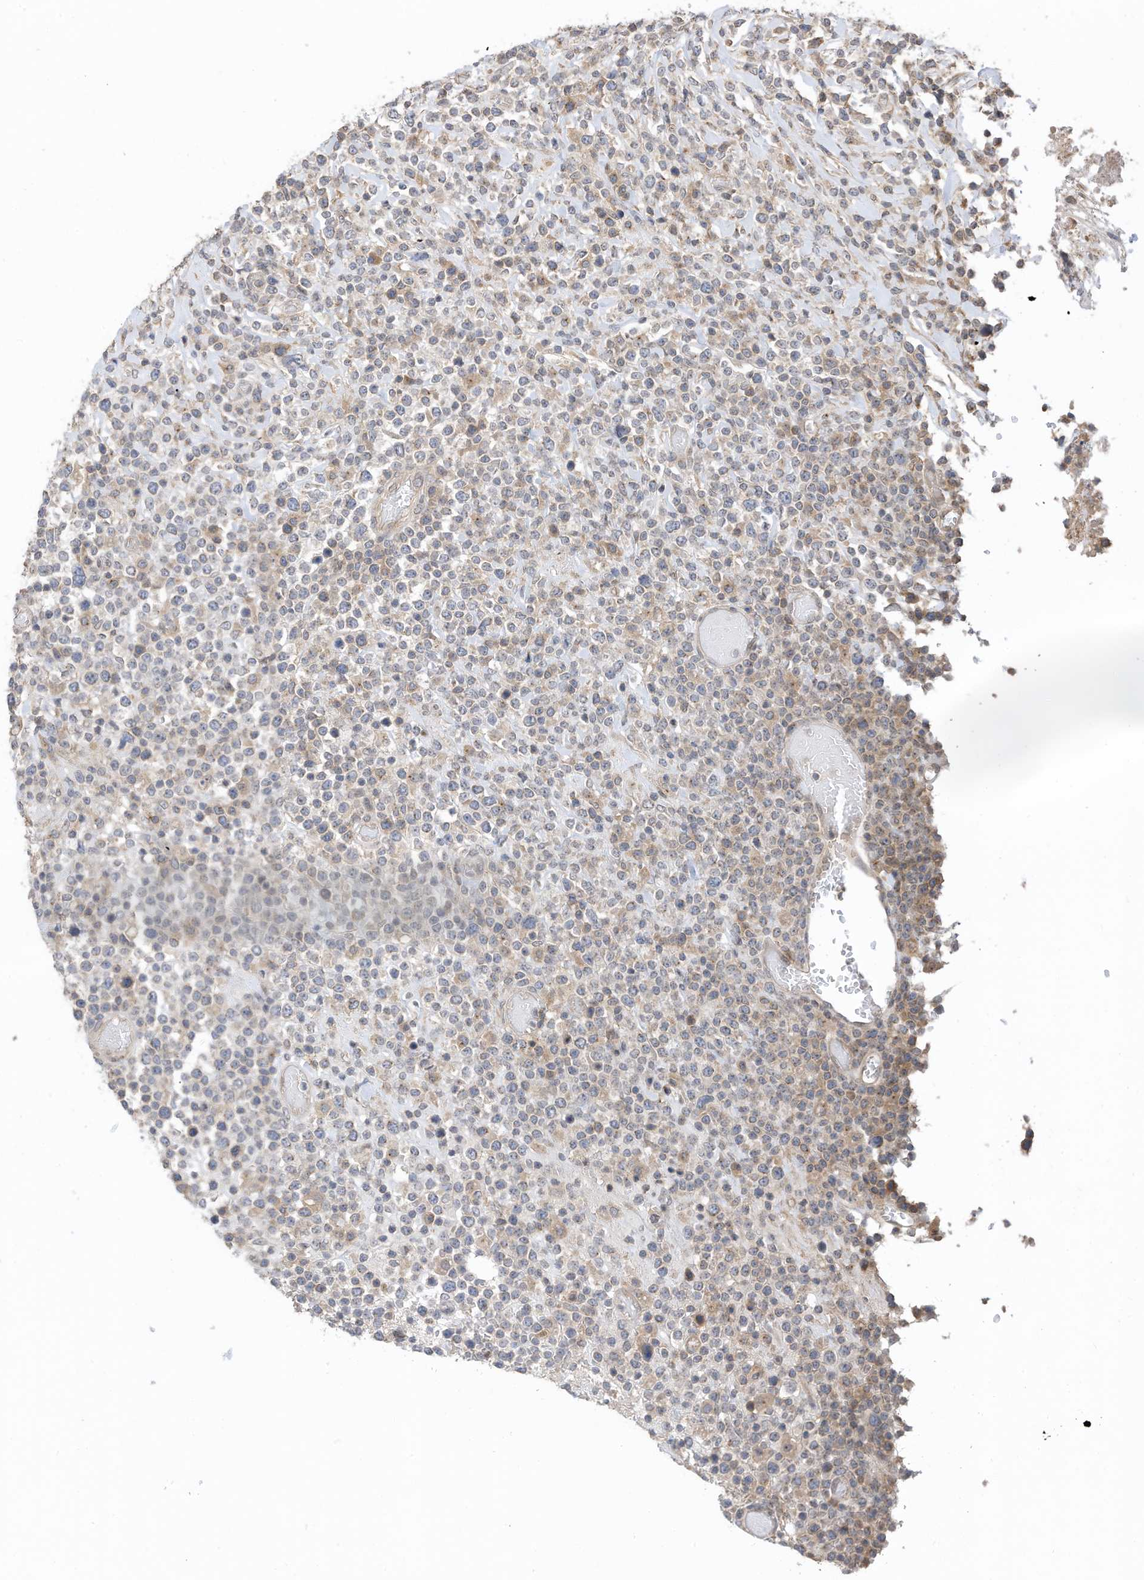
{"staining": {"intensity": "negative", "quantity": "none", "location": "none"}, "tissue": "lymphoma", "cell_type": "Tumor cells", "image_type": "cancer", "snomed": [{"axis": "morphology", "description": "Malignant lymphoma, non-Hodgkin's type, High grade"}, {"axis": "topography", "description": "Colon"}], "caption": "Immunohistochemistry of human lymphoma demonstrates no staining in tumor cells. (Stains: DAB IHC with hematoxylin counter stain, Microscopy: brightfield microscopy at high magnification).", "gene": "REC8", "patient": {"sex": "female", "age": 53}}